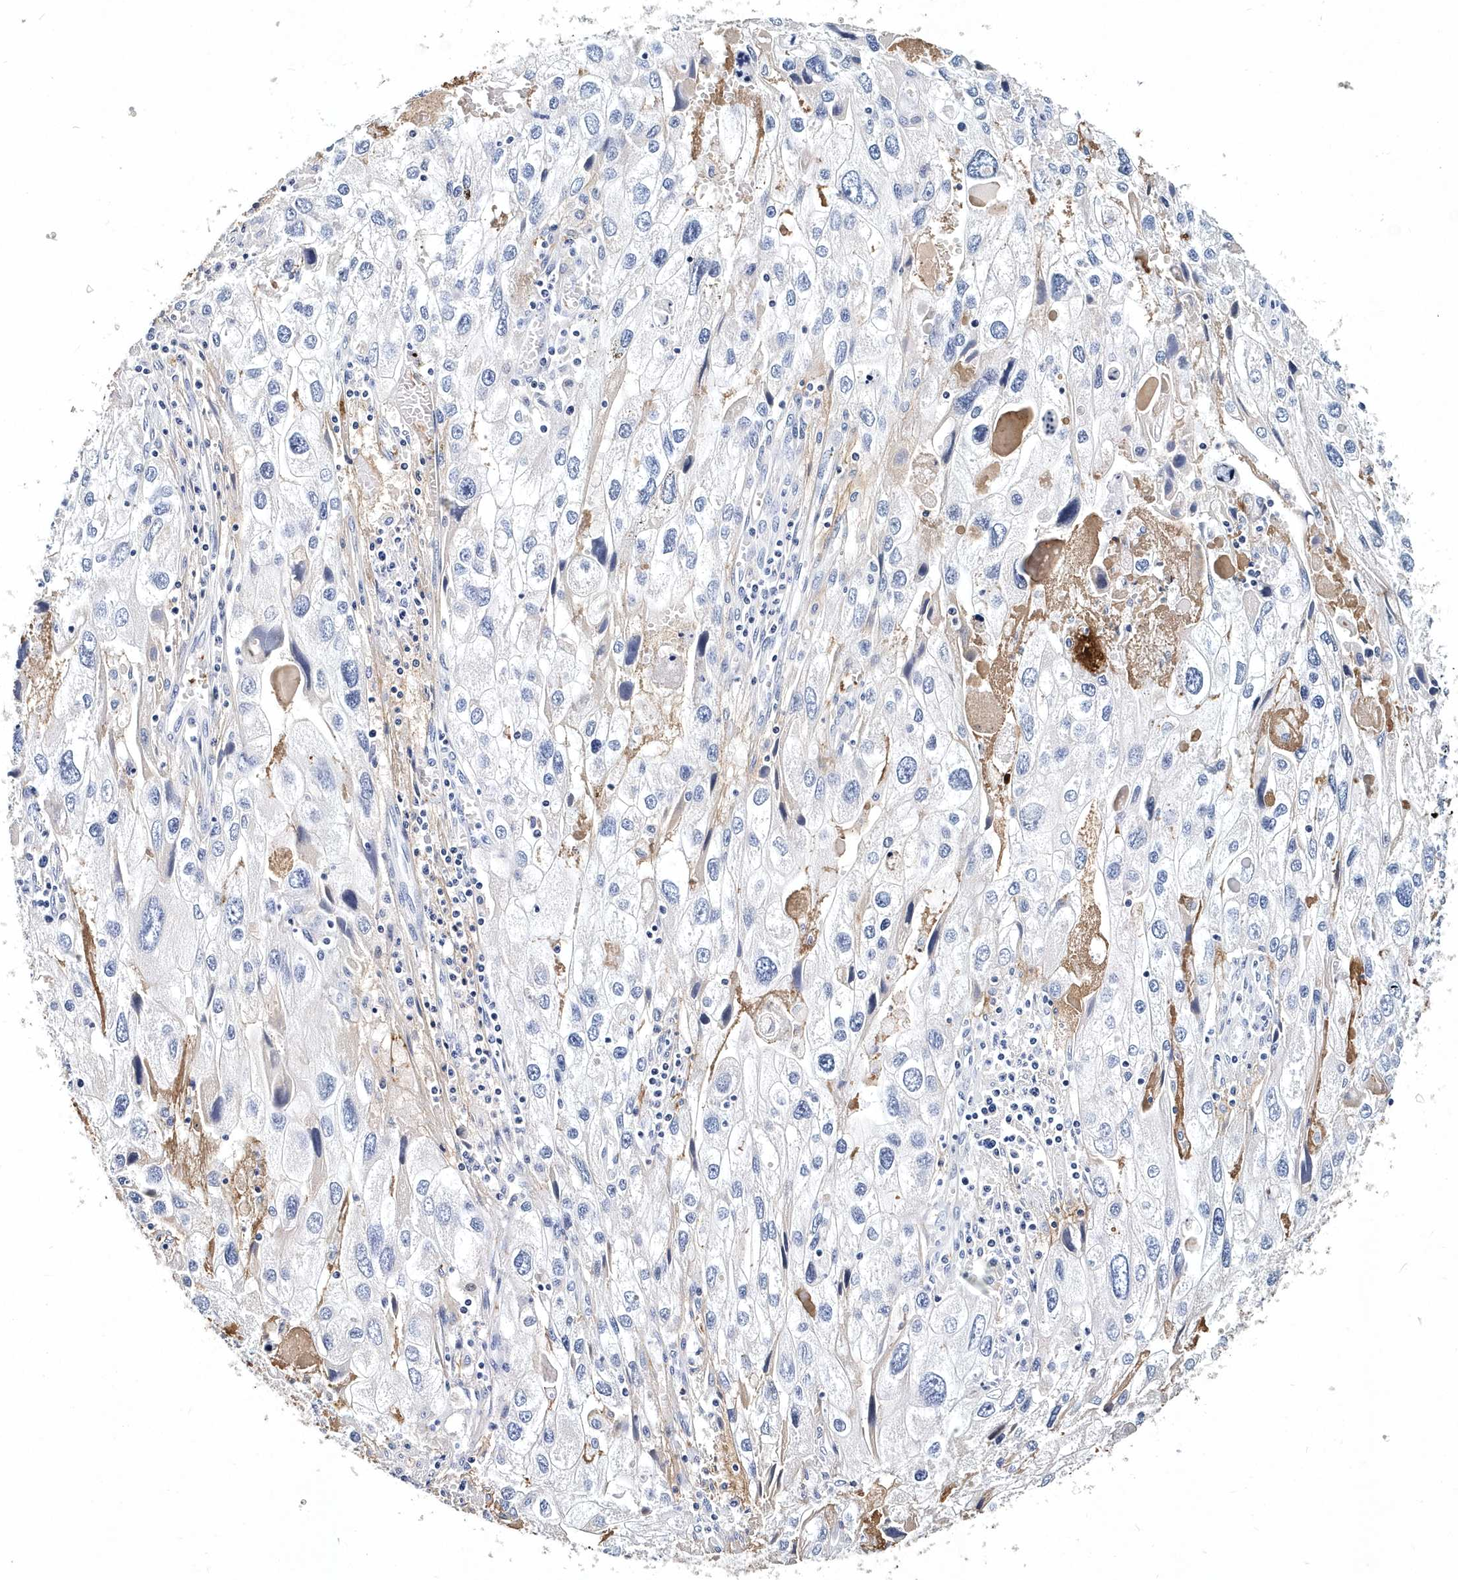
{"staining": {"intensity": "negative", "quantity": "none", "location": "none"}, "tissue": "endometrial cancer", "cell_type": "Tumor cells", "image_type": "cancer", "snomed": [{"axis": "morphology", "description": "Adenocarcinoma, NOS"}, {"axis": "topography", "description": "Endometrium"}], "caption": "Tumor cells show no significant positivity in endometrial adenocarcinoma. (DAB immunohistochemistry (IHC) with hematoxylin counter stain).", "gene": "ITGA2B", "patient": {"sex": "female", "age": 49}}